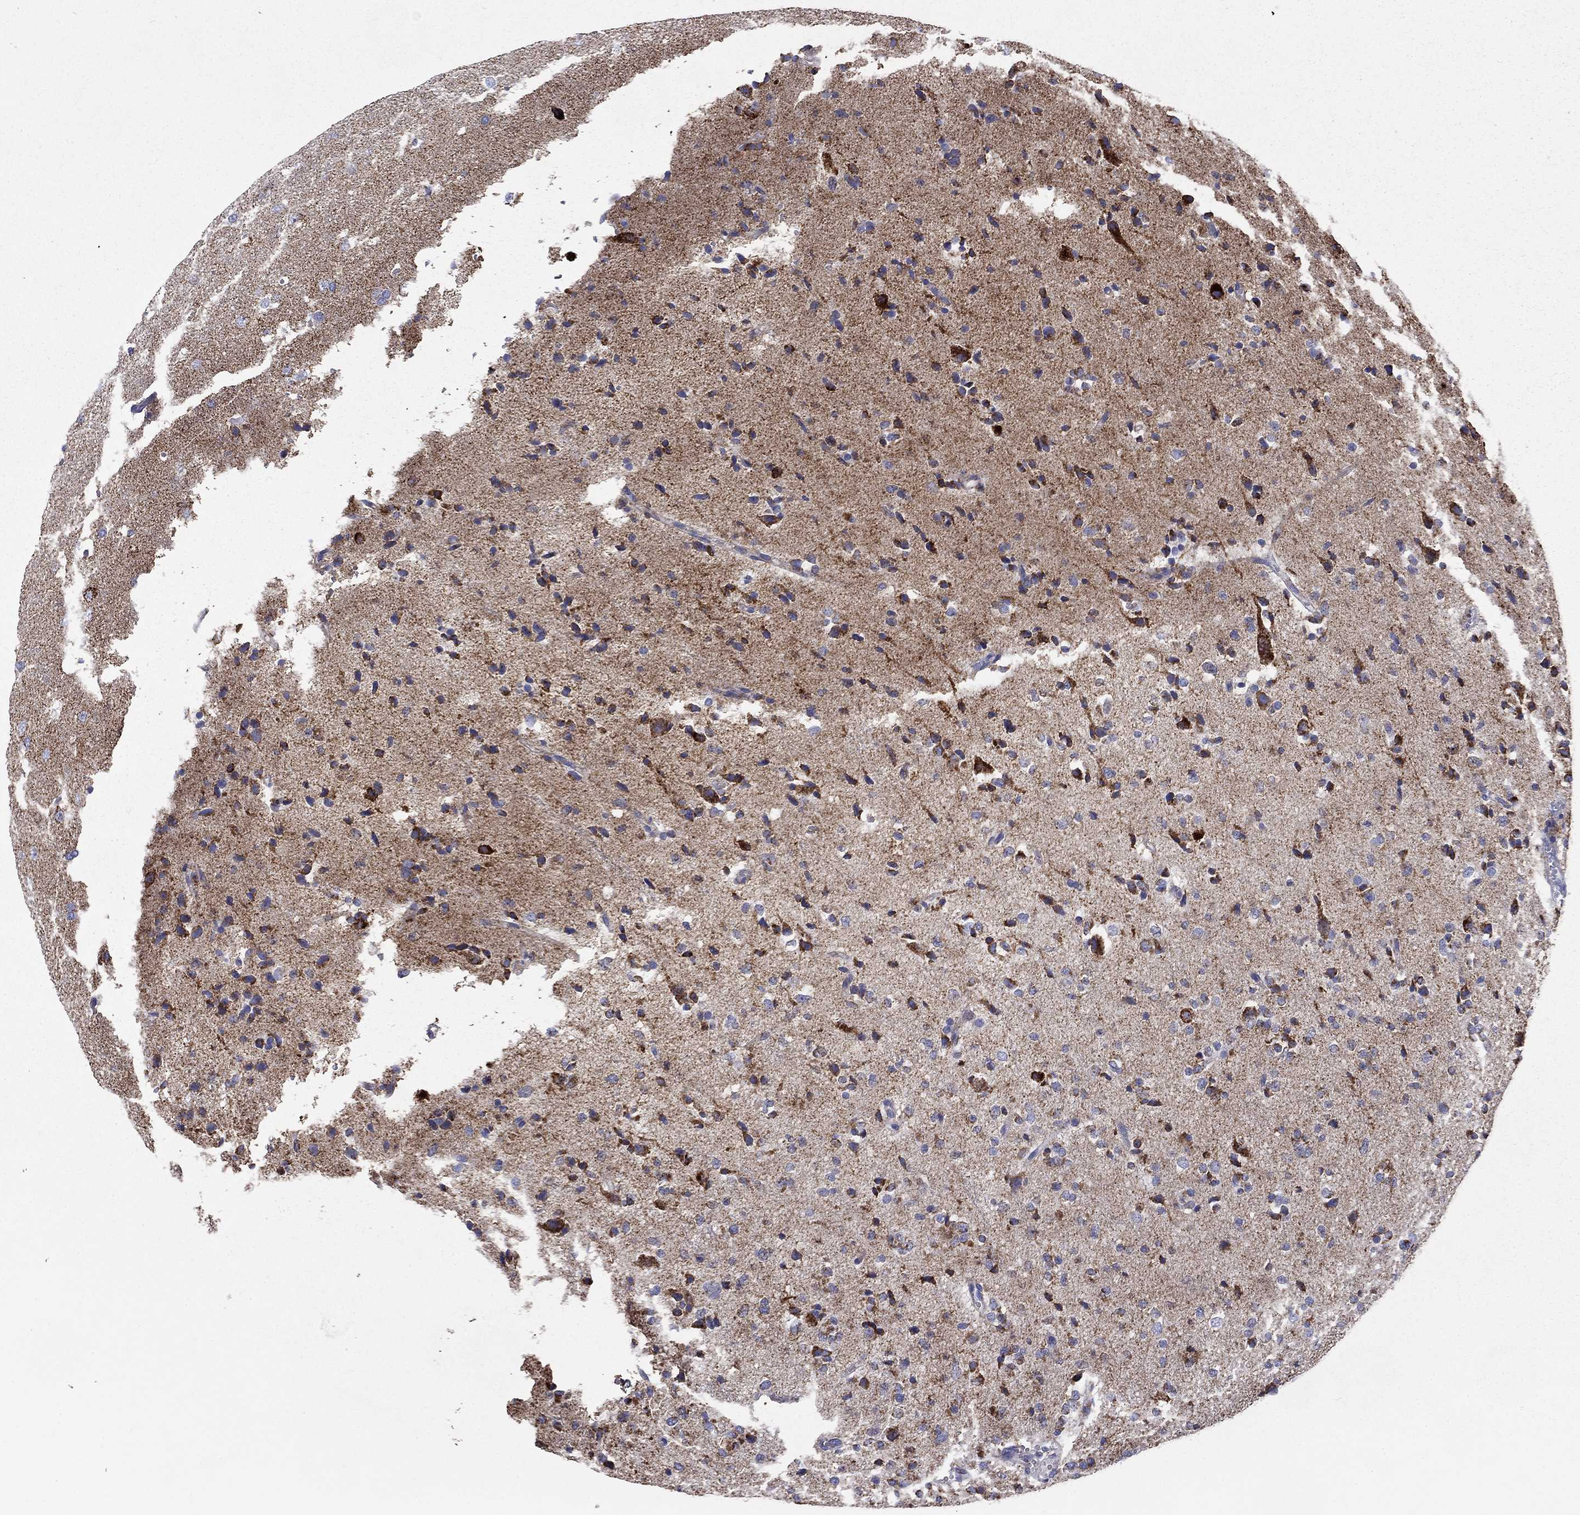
{"staining": {"intensity": "strong", "quantity": "25%-75%", "location": "cytoplasmic/membranous"}, "tissue": "glioma", "cell_type": "Tumor cells", "image_type": "cancer", "snomed": [{"axis": "morphology", "description": "Glioma, malignant, Low grade"}, {"axis": "topography", "description": "Brain"}], "caption": "Immunohistochemical staining of glioma exhibits strong cytoplasmic/membranous protein positivity in approximately 25%-75% of tumor cells. (Stains: DAB (3,3'-diaminobenzidine) in brown, nuclei in blue, Microscopy: brightfield microscopy at high magnification).", "gene": "NDUFA4L2", "patient": {"sex": "male", "age": 41}}